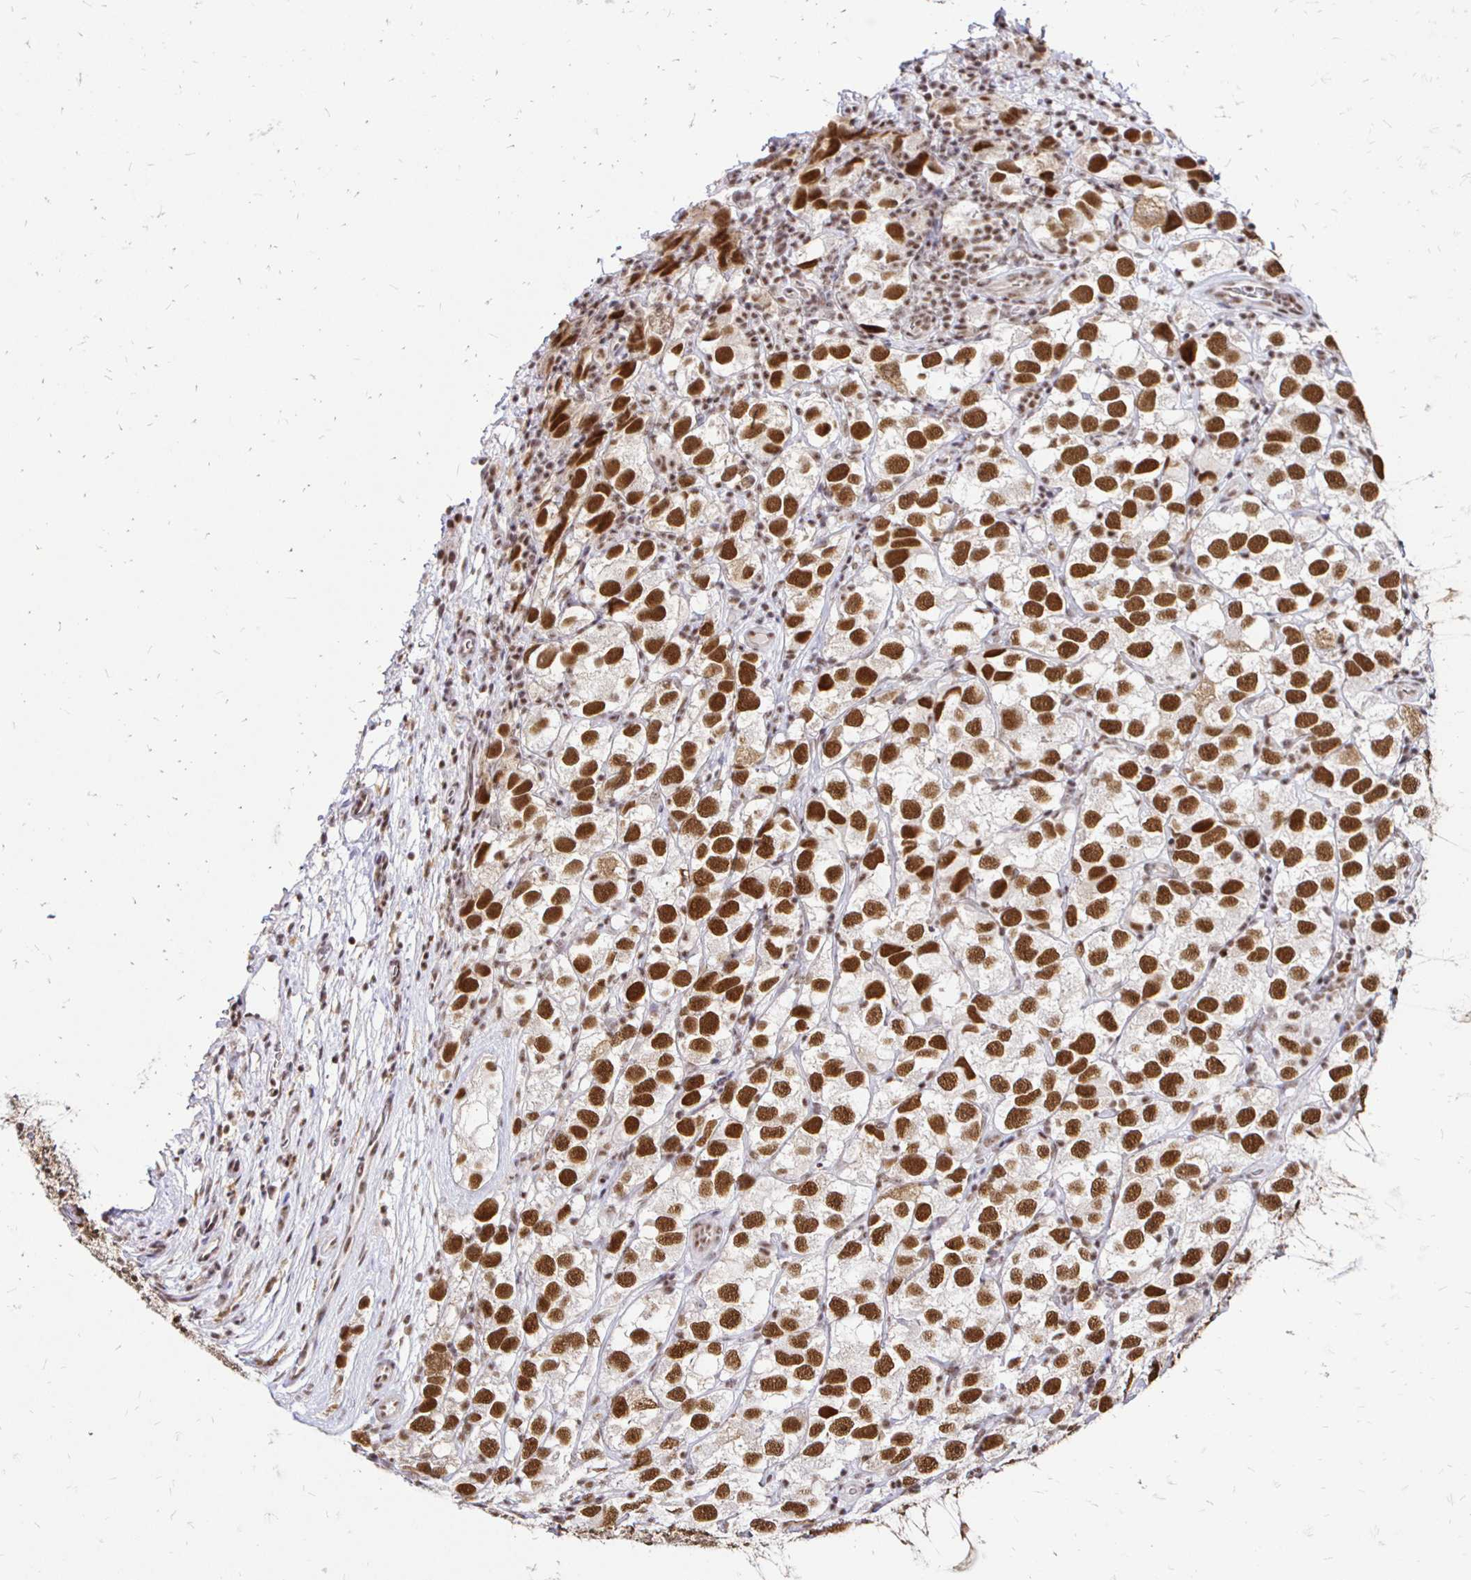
{"staining": {"intensity": "strong", "quantity": ">75%", "location": "nuclear"}, "tissue": "testis cancer", "cell_type": "Tumor cells", "image_type": "cancer", "snomed": [{"axis": "morphology", "description": "Seminoma, NOS"}, {"axis": "topography", "description": "Testis"}], "caption": "Protein expression by IHC exhibits strong nuclear positivity in approximately >75% of tumor cells in seminoma (testis). The staining was performed using DAB (3,3'-diaminobenzidine), with brown indicating positive protein expression. Nuclei are stained blue with hematoxylin.", "gene": "SIN3A", "patient": {"sex": "male", "age": 26}}